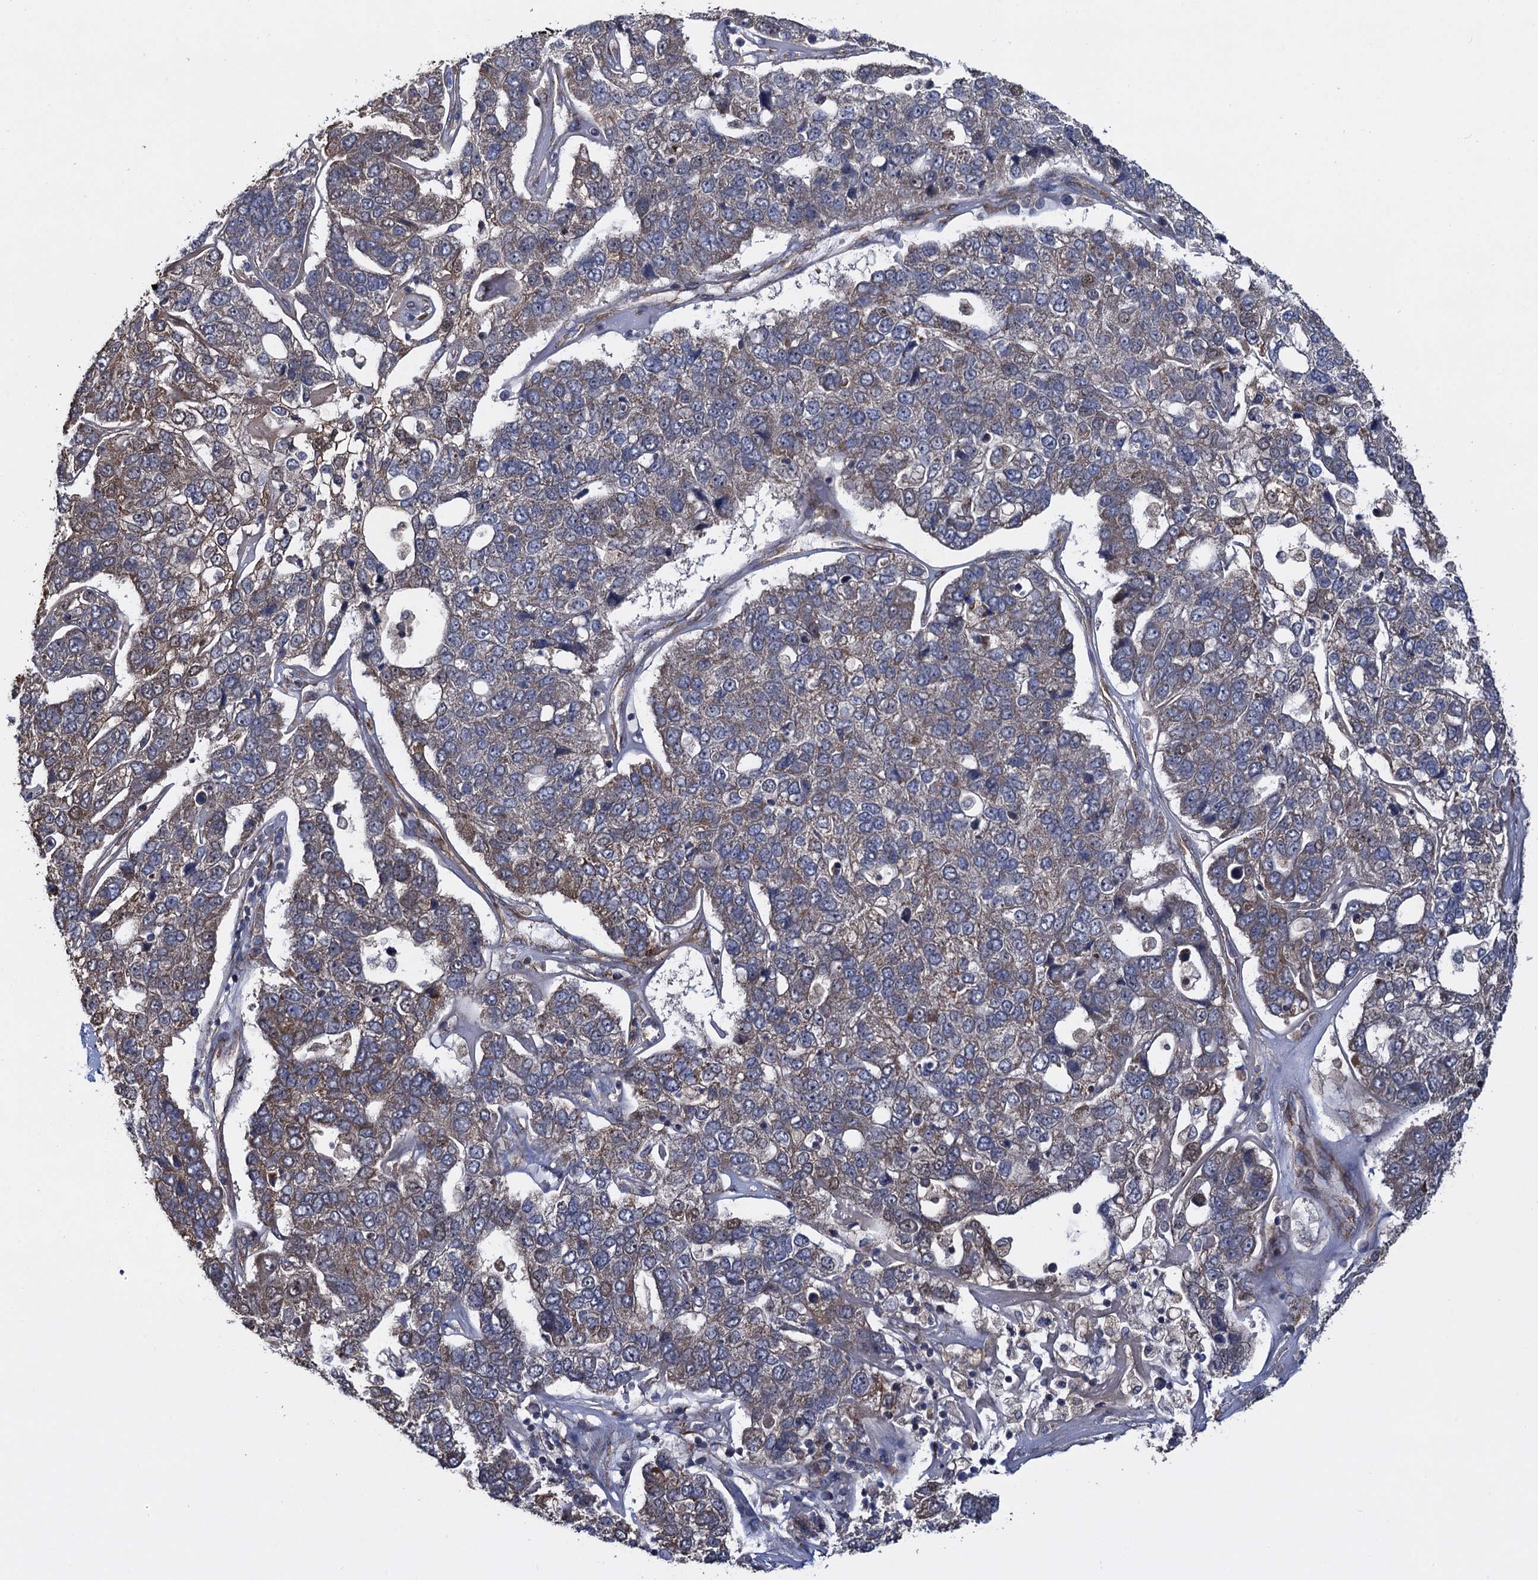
{"staining": {"intensity": "moderate", "quantity": "<25%", "location": "cytoplasmic/membranous"}, "tissue": "pancreatic cancer", "cell_type": "Tumor cells", "image_type": "cancer", "snomed": [{"axis": "morphology", "description": "Adenocarcinoma, NOS"}, {"axis": "topography", "description": "Pancreas"}], "caption": "A photomicrograph showing moderate cytoplasmic/membranous staining in about <25% of tumor cells in pancreatic adenocarcinoma, as visualized by brown immunohistochemical staining.", "gene": "HAUS1", "patient": {"sex": "female", "age": 61}}